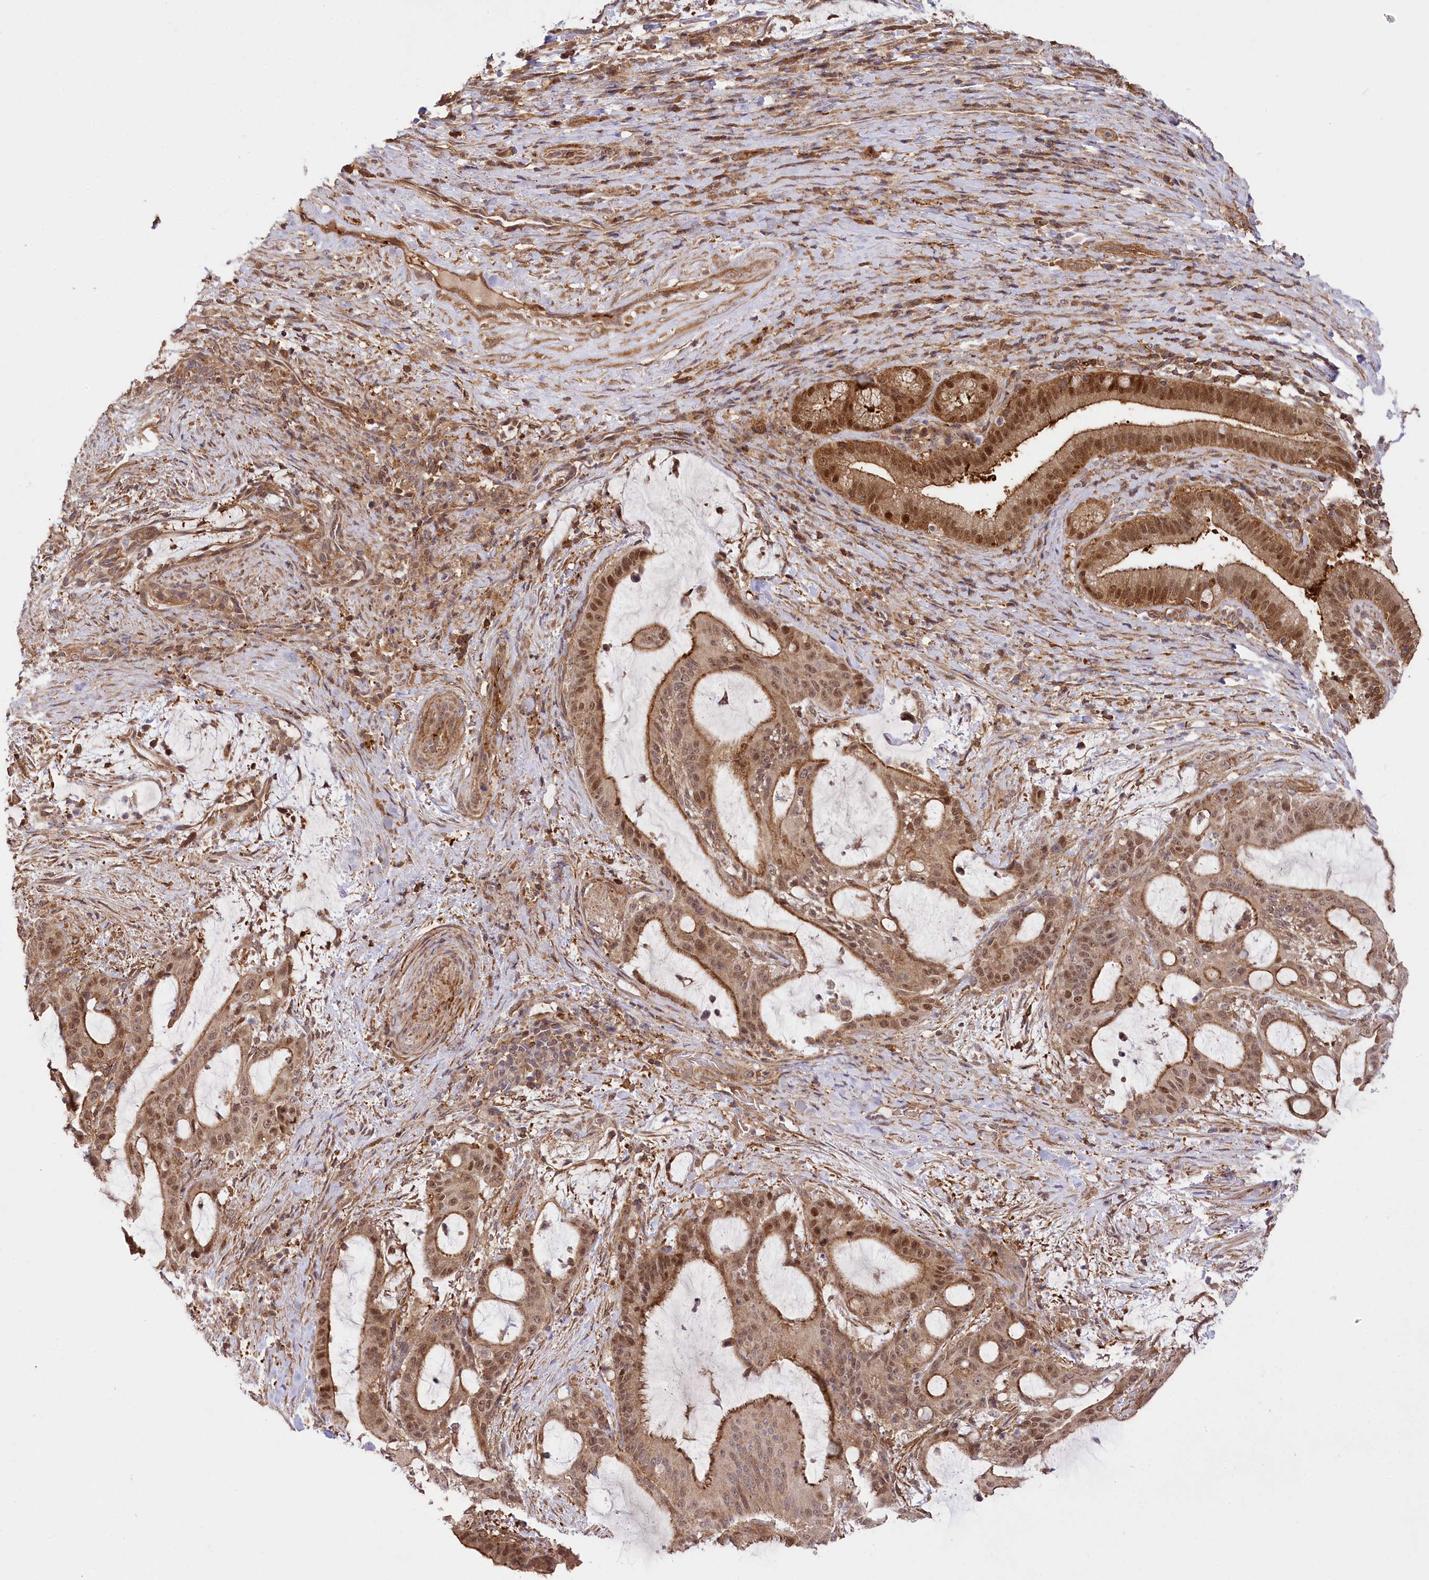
{"staining": {"intensity": "moderate", "quantity": ">75%", "location": "cytoplasmic/membranous,nuclear"}, "tissue": "liver cancer", "cell_type": "Tumor cells", "image_type": "cancer", "snomed": [{"axis": "morphology", "description": "Normal tissue, NOS"}, {"axis": "morphology", "description": "Cholangiocarcinoma"}, {"axis": "topography", "description": "Liver"}, {"axis": "topography", "description": "Peripheral nerve tissue"}], "caption": "Human liver cholangiocarcinoma stained with a protein marker reveals moderate staining in tumor cells.", "gene": "CCDC91", "patient": {"sex": "female", "age": 73}}